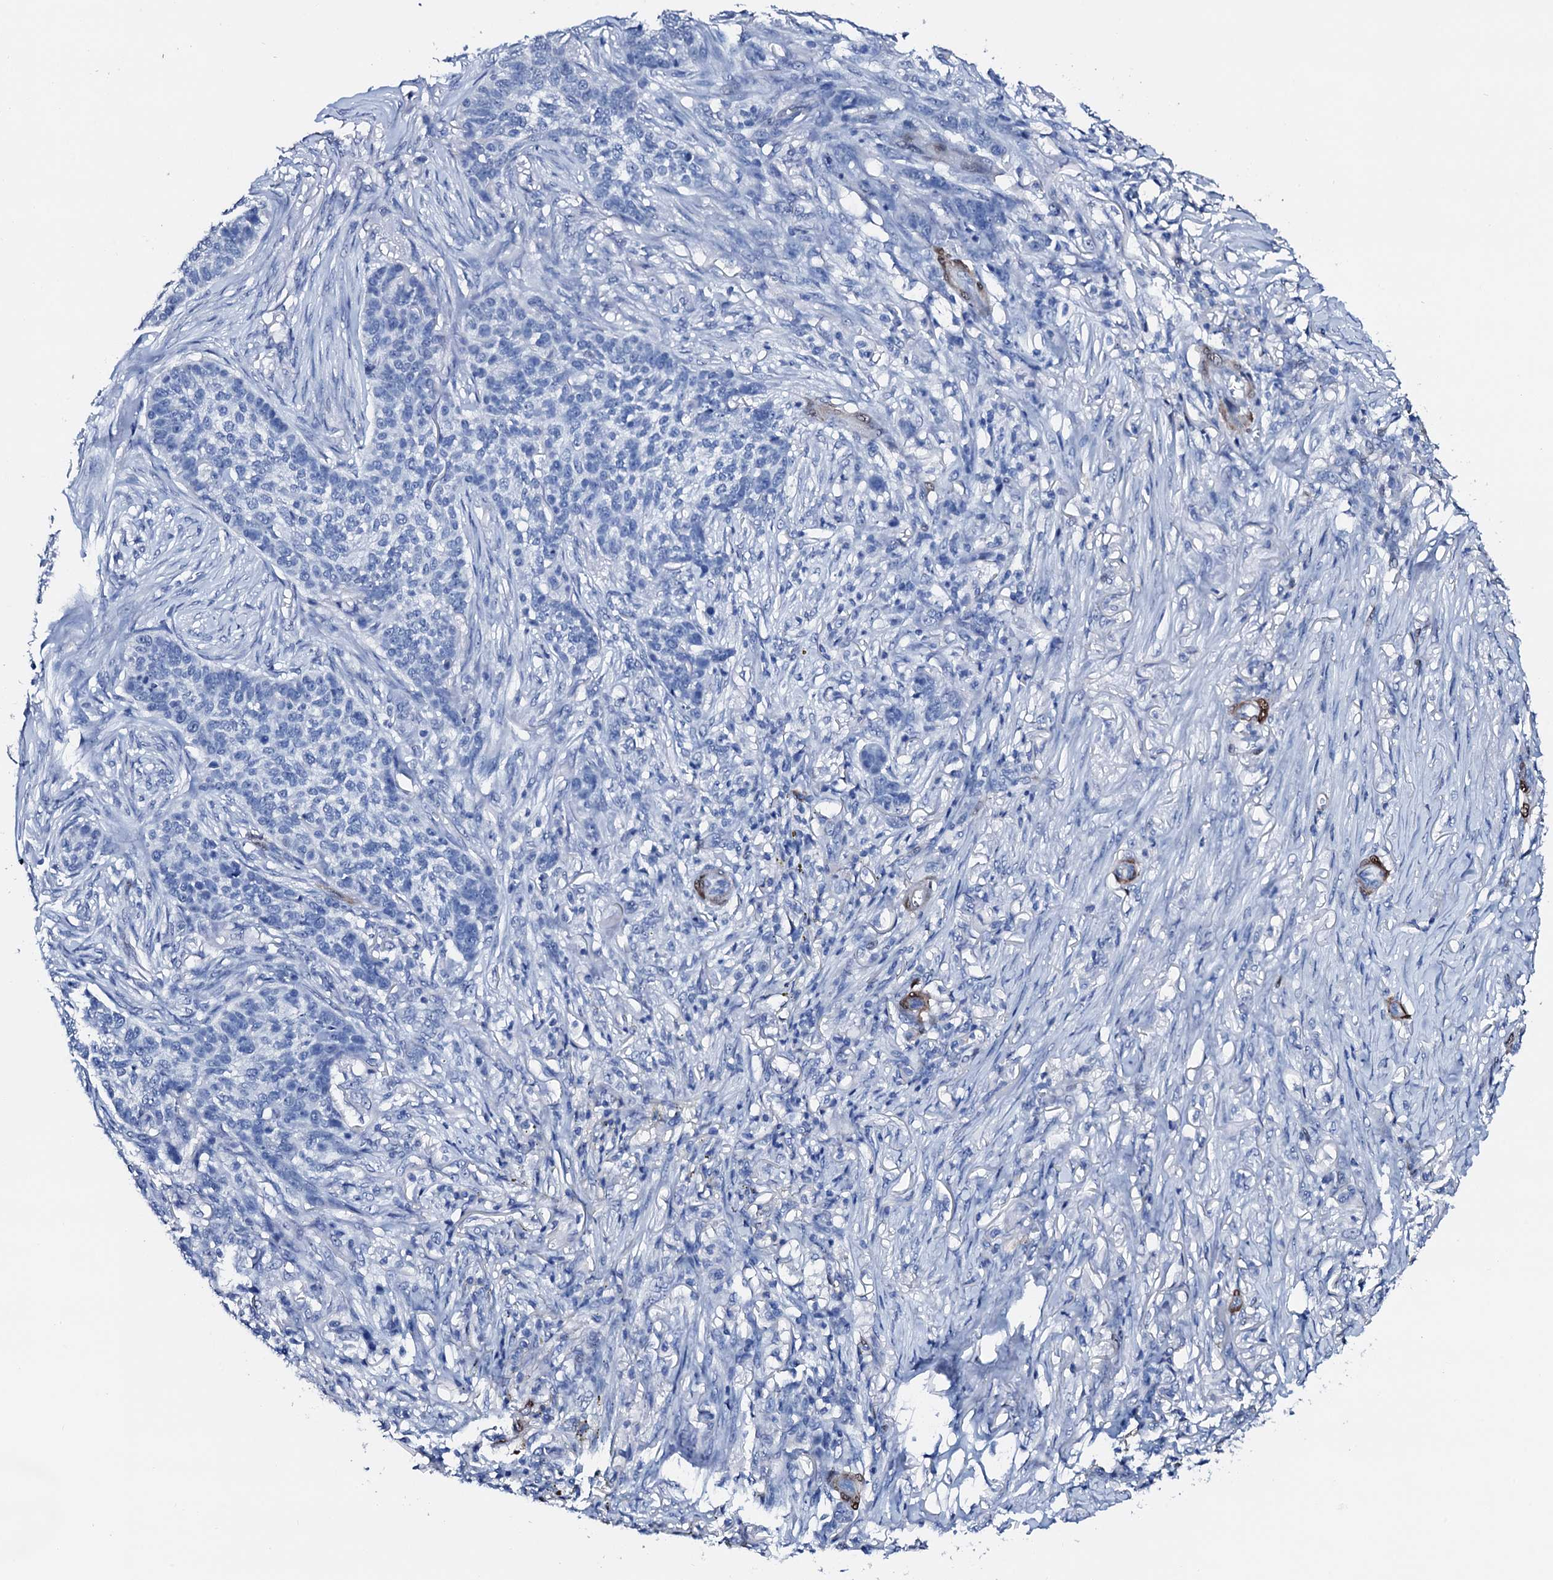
{"staining": {"intensity": "negative", "quantity": "none", "location": "none"}, "tissue": "skin cancer", "cell_type": "Tumor cells", "image_type": "cancer", "snomed": [{"axis": "morphology", "description": "Basal cell carcinoma"}, {"axis": "topography", "description": "Skin"}], "caption": "High magnification brightfield microscopy of skin basal cell carcinoma stained with DAB (brown) and counterstained with hematoxylin (blue): tumor cells show no significant positivity.", "gene": "NRIP2", "patient": {"sex": "male", "age": 85}}